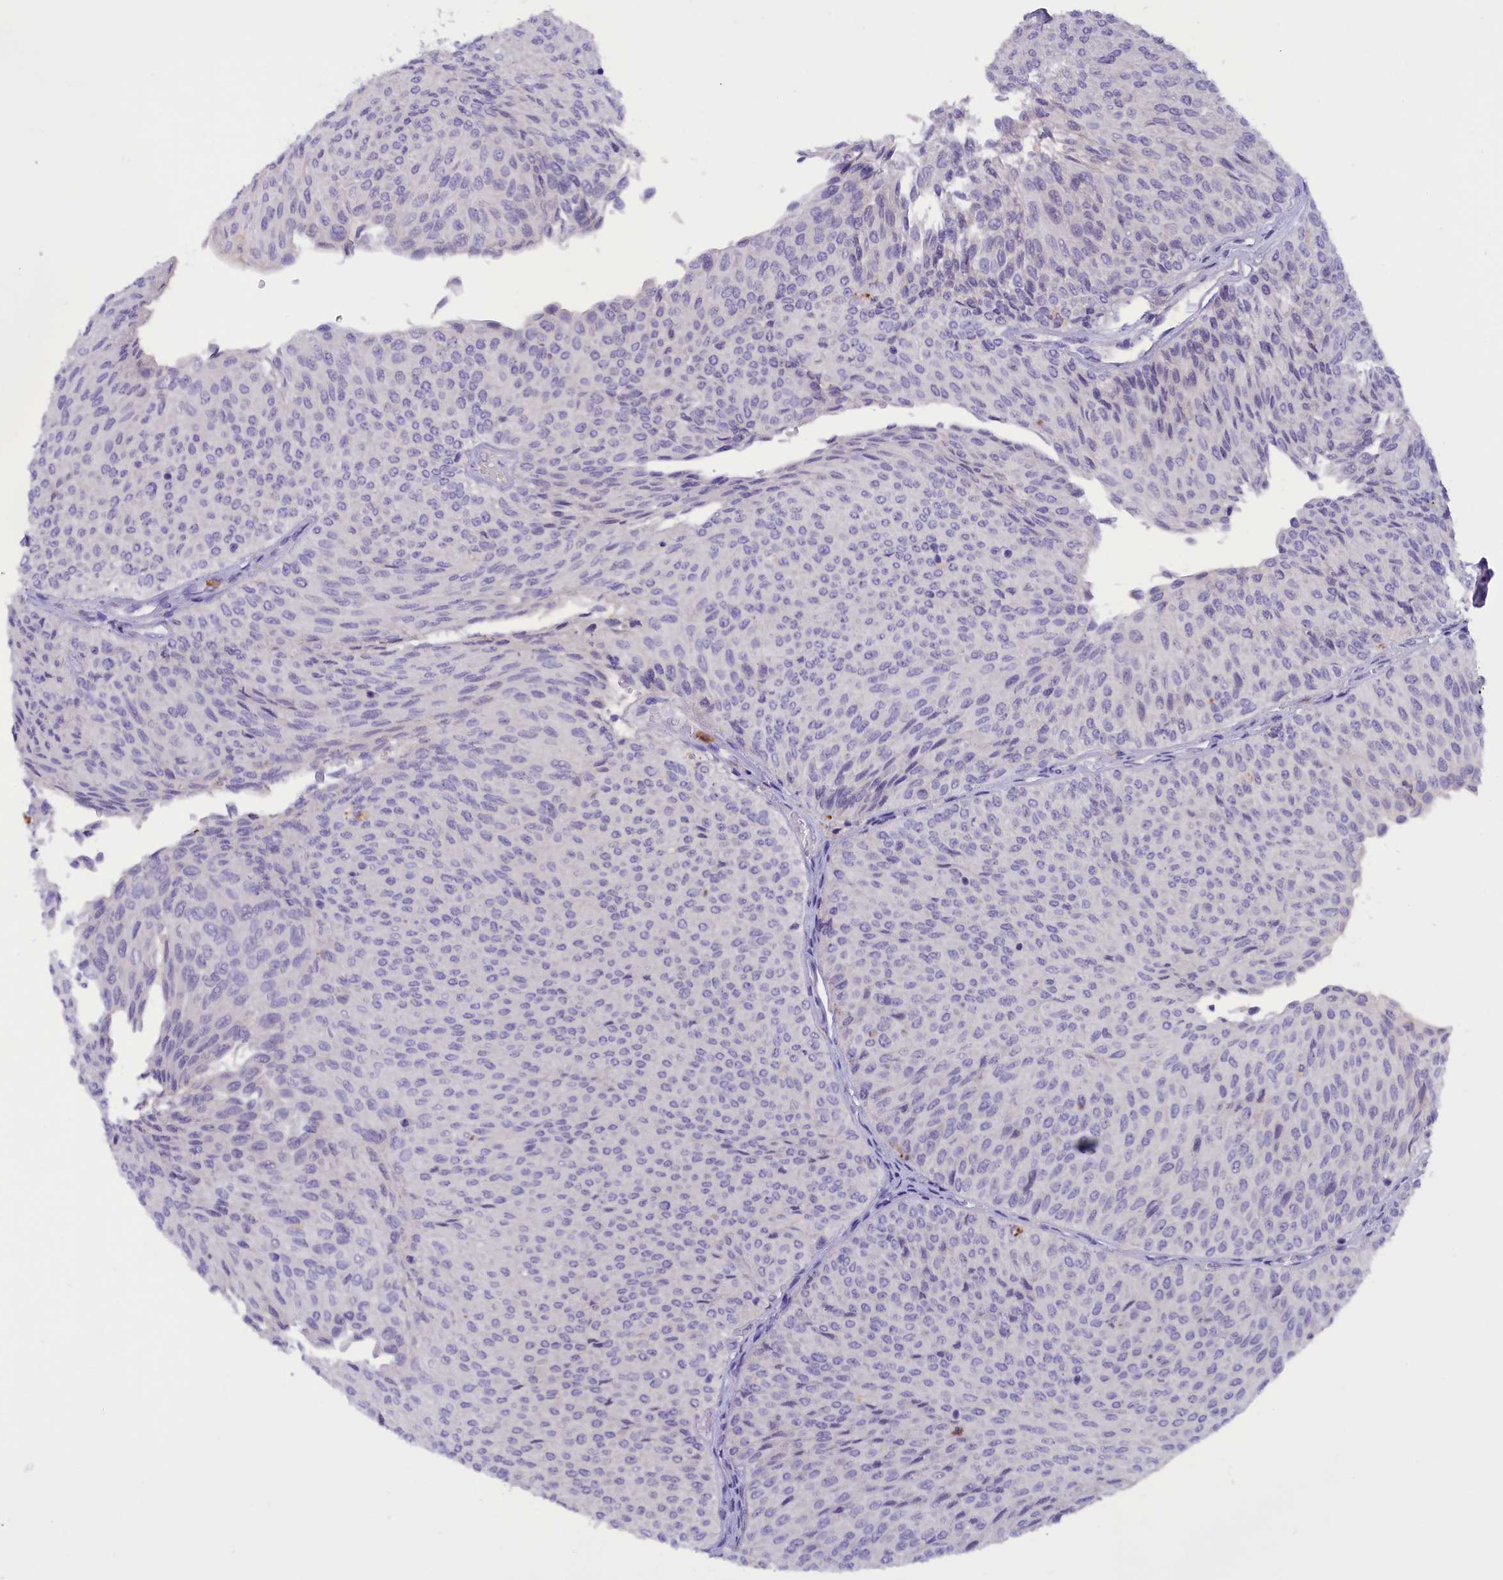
{"staining": {"intensity": "negative", "quantity": "none", "location": "none"}, "tissue": "urothelial cancer", "cell_type": "Tumor cells", "image_type": "cancer", "snomed": [{"axis": "morphology", "description": "Urothelial carcinoma, Low grade"}, {"axis": "topography", "description": "Urinary bladder"}], "caption": "IHC of human urothelial cancer shows no positivity in tumor cells. Nuclei are stained in blue.", "gene": "FAM149B1", "patient": {"sex": "male", "age": 78}}